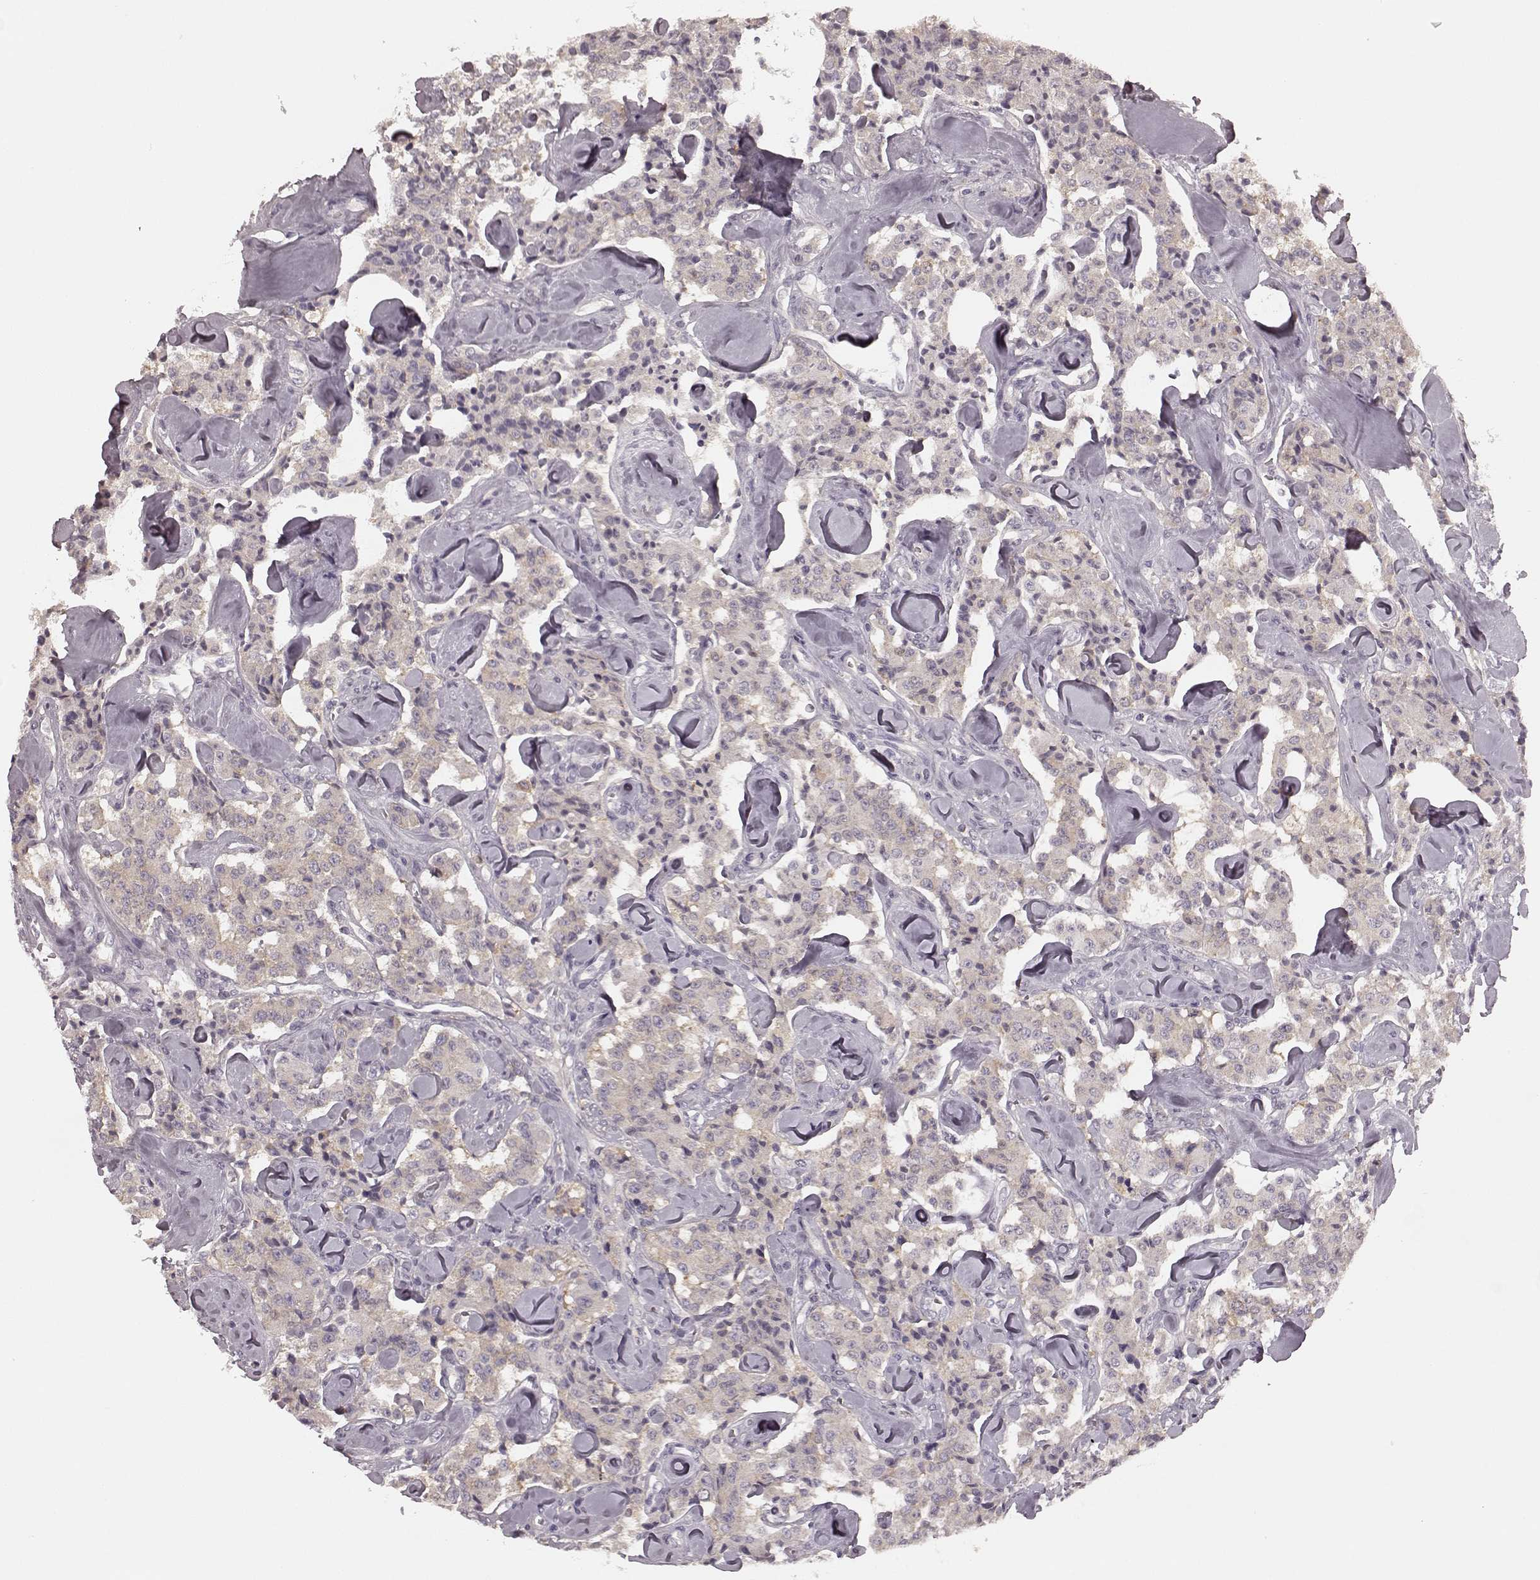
{"staining": {"intensity": "weak", "quantity": "<25%", "location": "cytoplasmic/membranous"}, "tissue": "carcinoid", "cell_type": "Tumor cells", "image_type": "cancer", "snomed": [{"axis": "morphology", "description": "Carcinoid, malignant, NOS"}, {"axis": "topography", "description": "Pancreas"}], "caption": "Immunohistochemical staining of carcinoid displays no significant expression in tumor cells.", "gene": "PRKCE", "patient": {"sex": "male", "age": 41}}